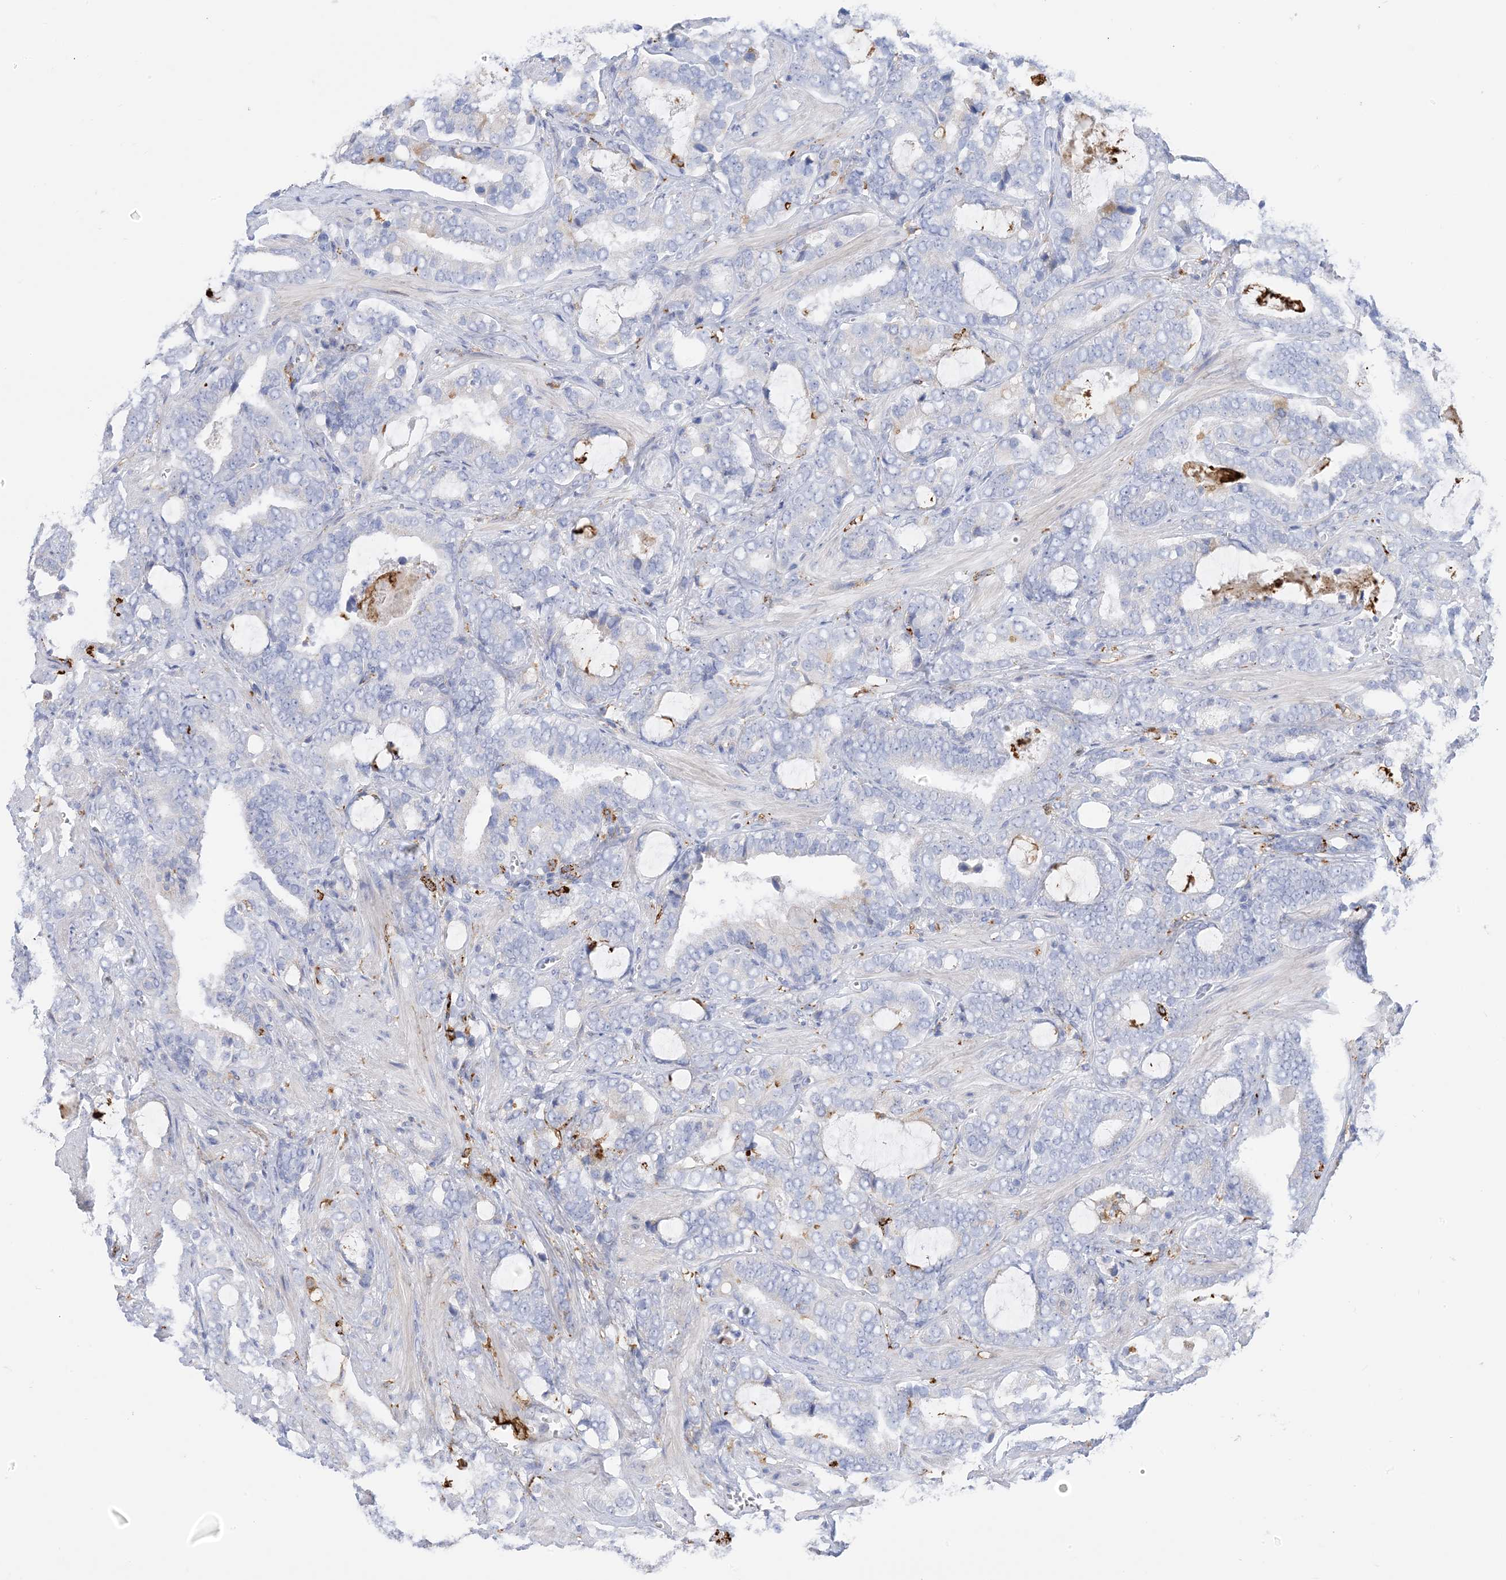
{"staining": {"intensity": "negative", "quantity": "none", "location": "none"}, "tissue": "prostate cancer", "cell_type": "Tumor cells", "image_type": "cancer", "snomed": [{"axis": "morphology", "description": "Adenocarcinoma, High grade"}, {"axis": "topography", "description": "Prostate and seminal vesicle, NOS"}], "caption": "High magnification brightfield microscopy of adenocarcinoma (high-grade) (prostate) stained with DAB (3,3'-diaminobenzidine) (brown) and counterstained with hematoxylin (blue): tumor cells show no significant positivity.", "gene": "DPH3", "patient": {"sex": "male", "age": 67}}